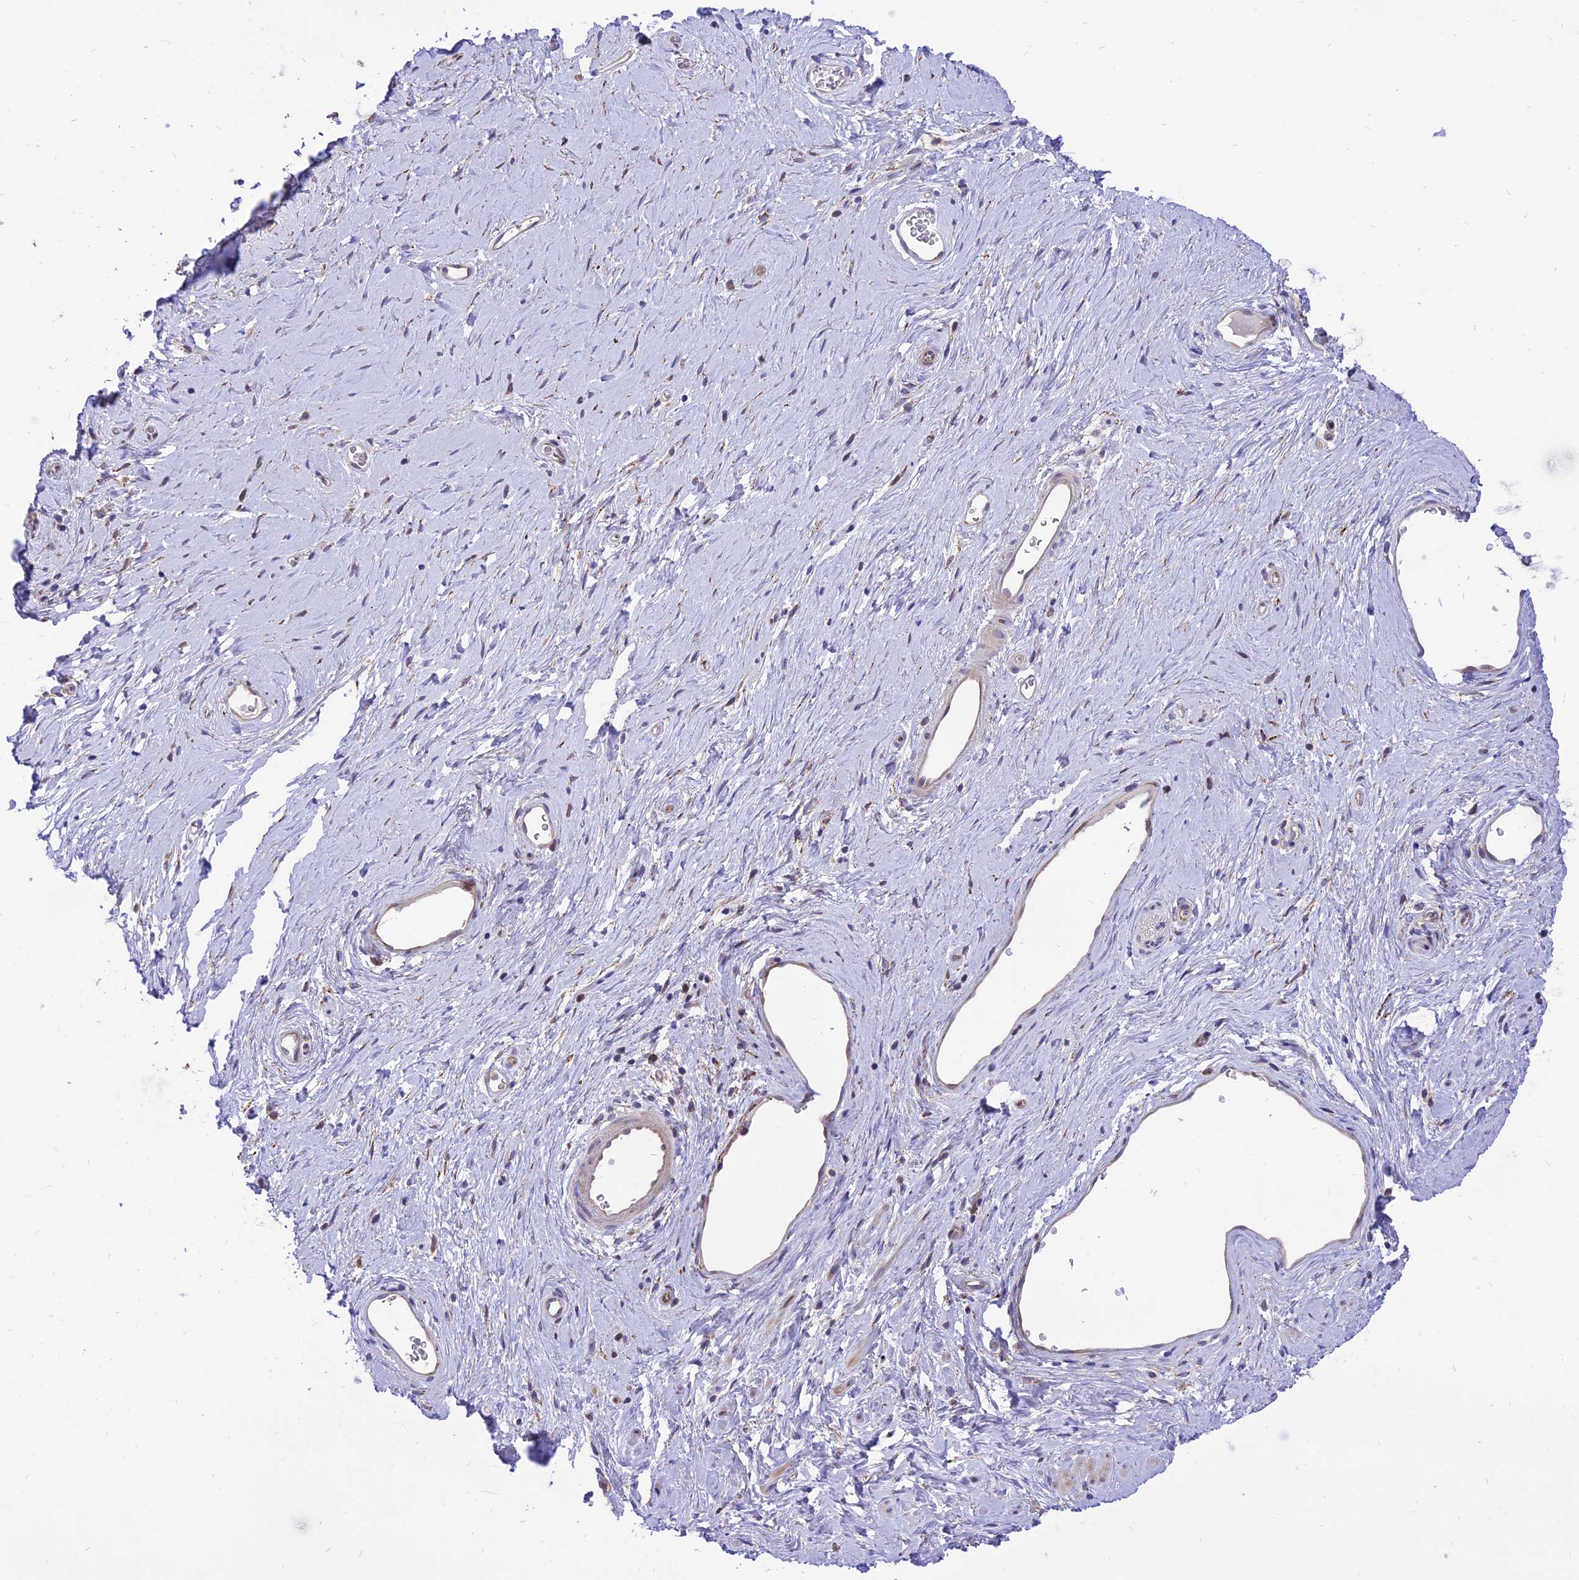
{"staining": {"intensity": "moderate", "quantity": ">75%", "location": "cytoplasmic/membranous"}, "tissue": "soft tissue", "cell_type": "Fibroblasts", "image_type": "normal", "snomed": [{"axis": "morphology", "description": "Normal tissue, NOS"}, {"axis": "morphology", "description": "Adenocarcinoma, NOS"}, {"axis": "topography", "description": "Rectum"}, {"axis": "topography", "description": "Vagina"}, {"axis": "topography", "description": "Peripheral nerve tissue"}], "caption": "This image exhibits IHC staining of unremarkable human soft tissue, with medium moderate cytoplasmic/membranous staining in approximately >75% of fibroblasts.", "gene": "ARMCX6", "patient": {"sex": "female", "age": 71}}